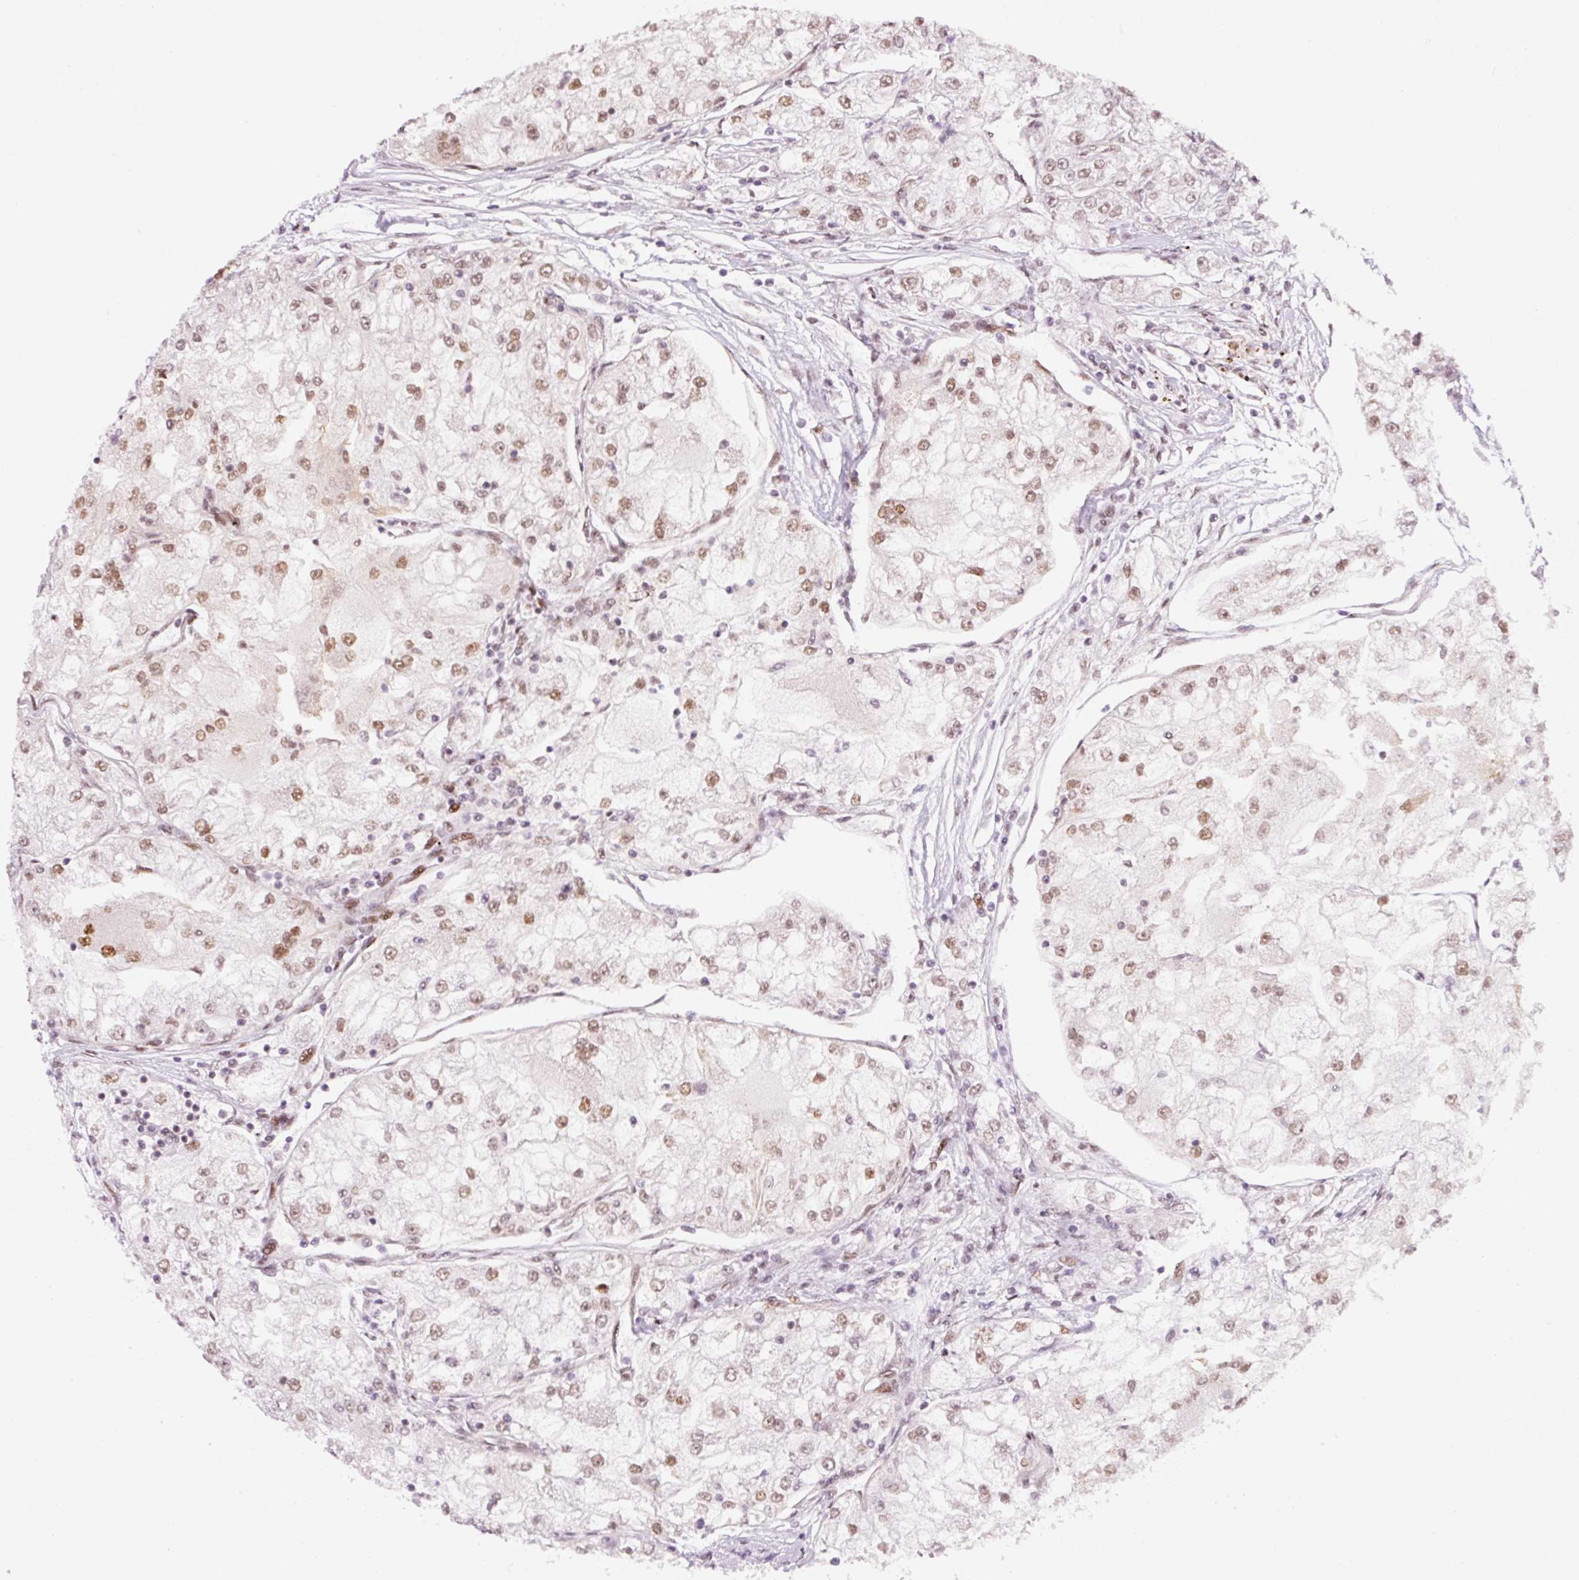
{"staining": {"intensity": "moderate", "quantity": ">75%", "location": "nuclear"}, "tissue": "renal cancer", "cell_type": "Tumor cells", "image_type": "cancer", "snomed": [{"axis": "morphology", "description": "Adenocarcinoma, NOS"}, {"axis": "topography", "description": "Kidney"}], "caption": "Immunohistochemical staining of human renal cancer displays medium levels of moderate nuclear staining in approximately >75% of tumor cells.", "gene": "CCNL2", "patient": {"sex": "female", "age": 72}}